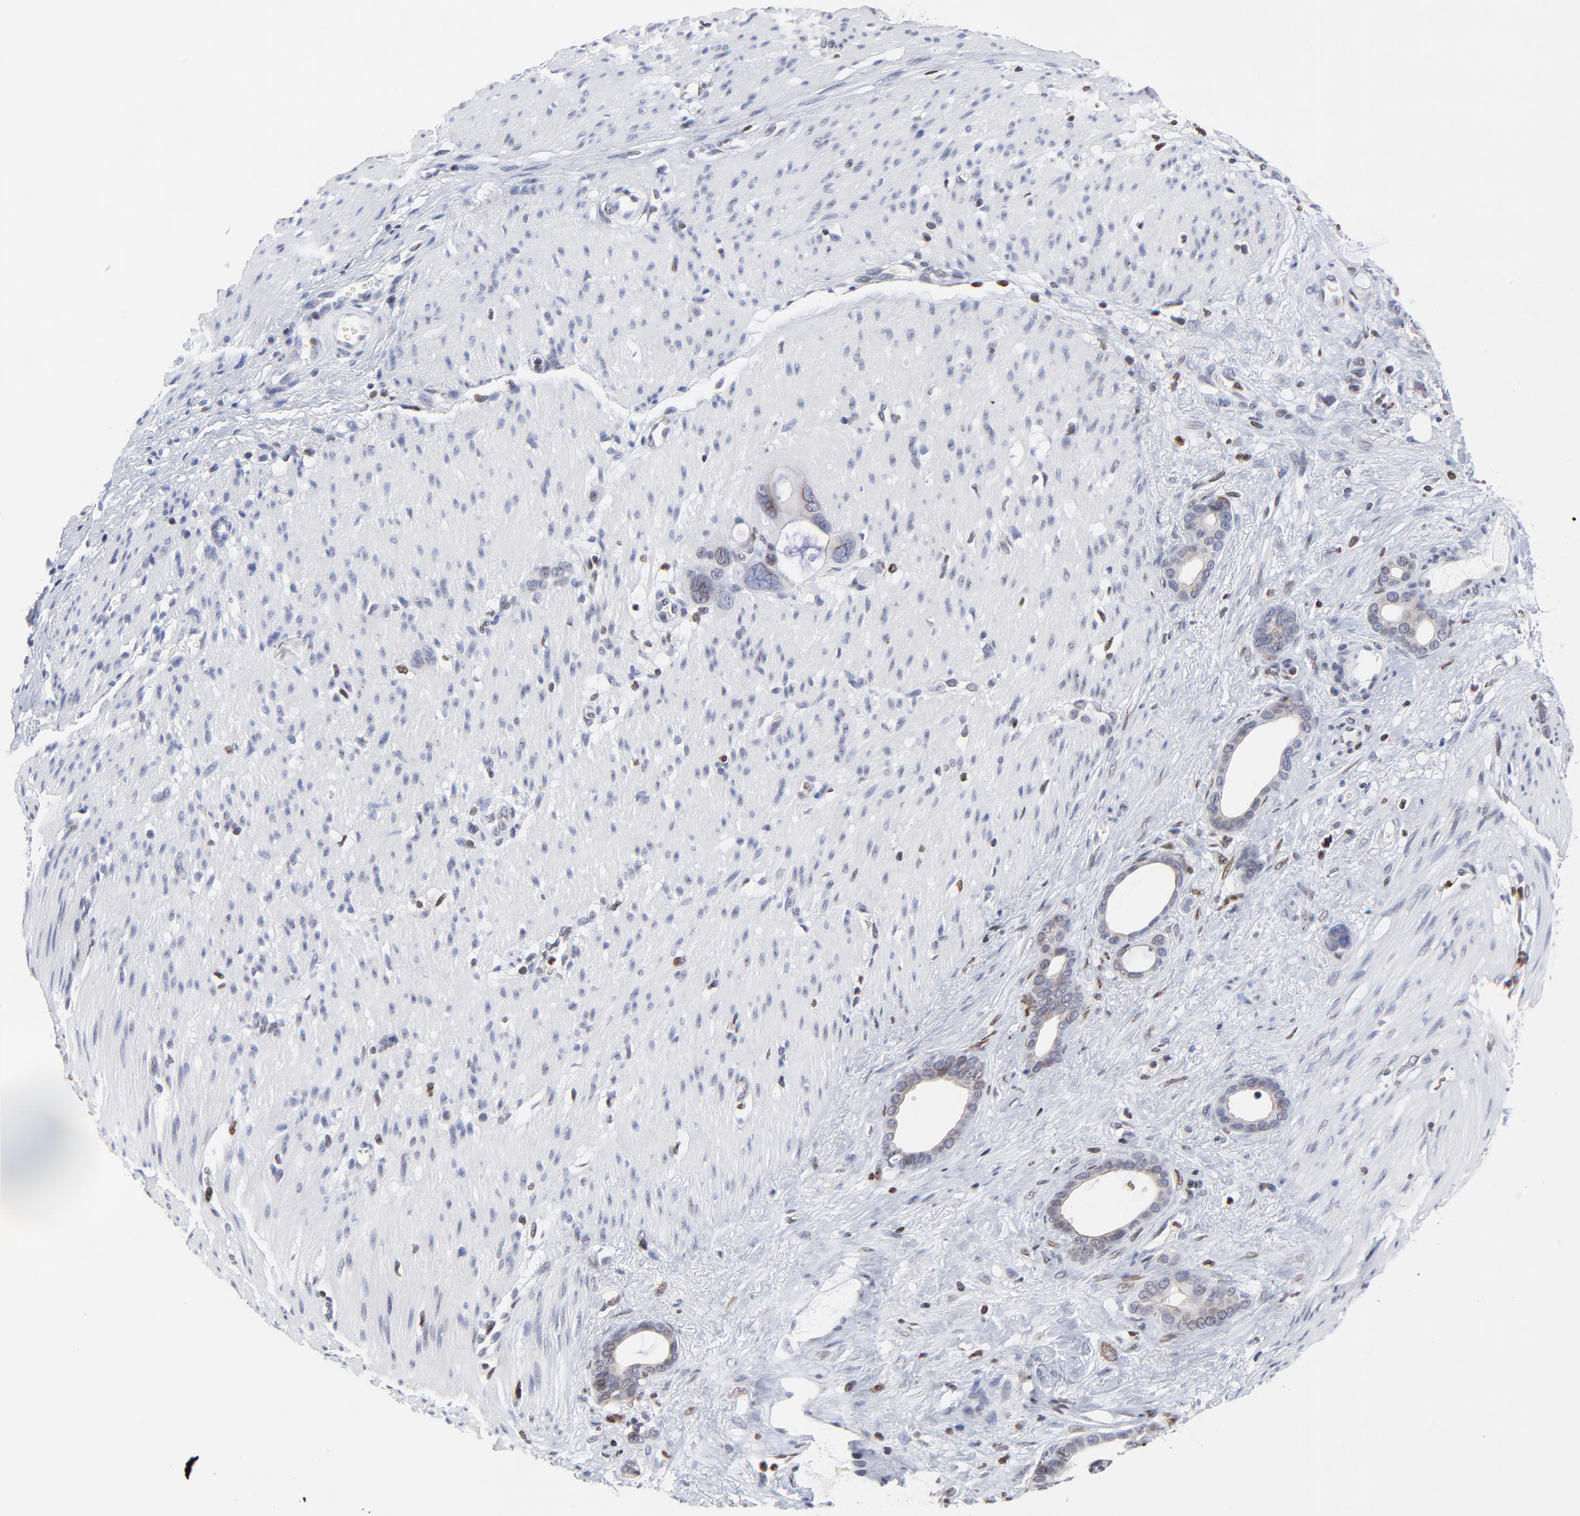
{"staining": {"intensity": "weak", "quantity": ">75%", "location": "cytoplasmic/membranous"}, "tissue": "stomach cancer", "cell_type": "Tumor cells", "image_type": "cancer", "snomed": [{"axis": "morphology", "description": "Adenocarcinoma, NOS"}, {"axis": "topography", "description": "Stomach"}], "caption": "Human adenocarcinoma (stomach) stained with a brown dye demonstrates weak cytoplasmic/membranous positive positivity in about >75% of tumor cells.", "gene": "THAP7", "patient": {"sex": "female", "age": 75}}